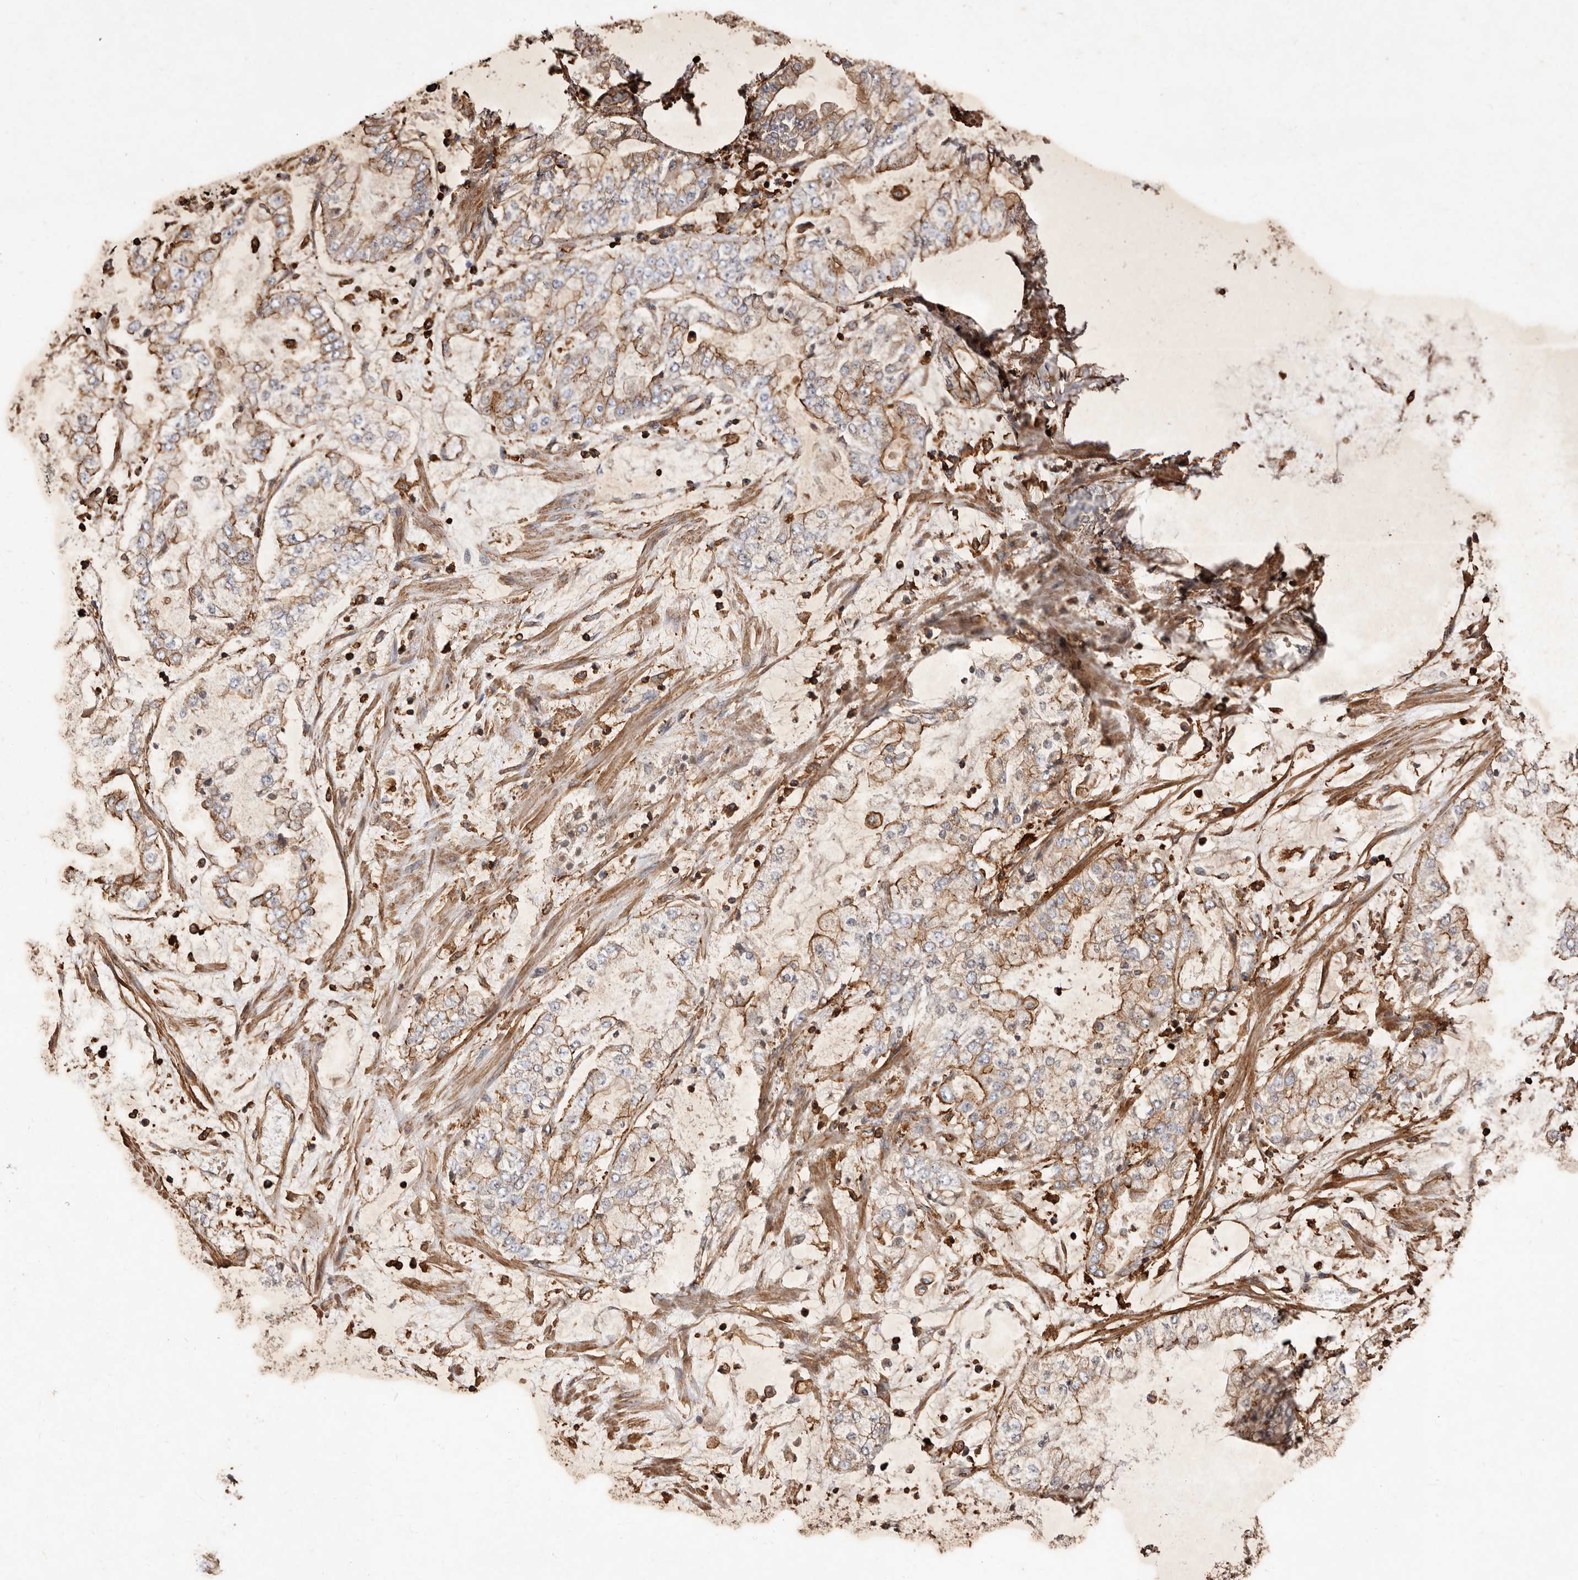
{"staining": {"intensity": "moderate", "quantity": ">75%", "location": "cytoplasmic/membranous"}, "tissue": "stomach cancer", "cell_type": "Tumor cells", "image_type": "cancer", "snomed": [{"axis": "morphology", "description": "Adenocarcinoma, NOS"}, {"axis": "topography", "description": "Stomach"}], "caption": "DAB immunohistochemical staining of stomach cancer (adenocarcinoma) demonstrates moderate cytoplasmic/membranous protein positivity in approximately >75% of tumor cells.", "gene": "COQ8B", "patient": {"sex": "male", "age": 76}}